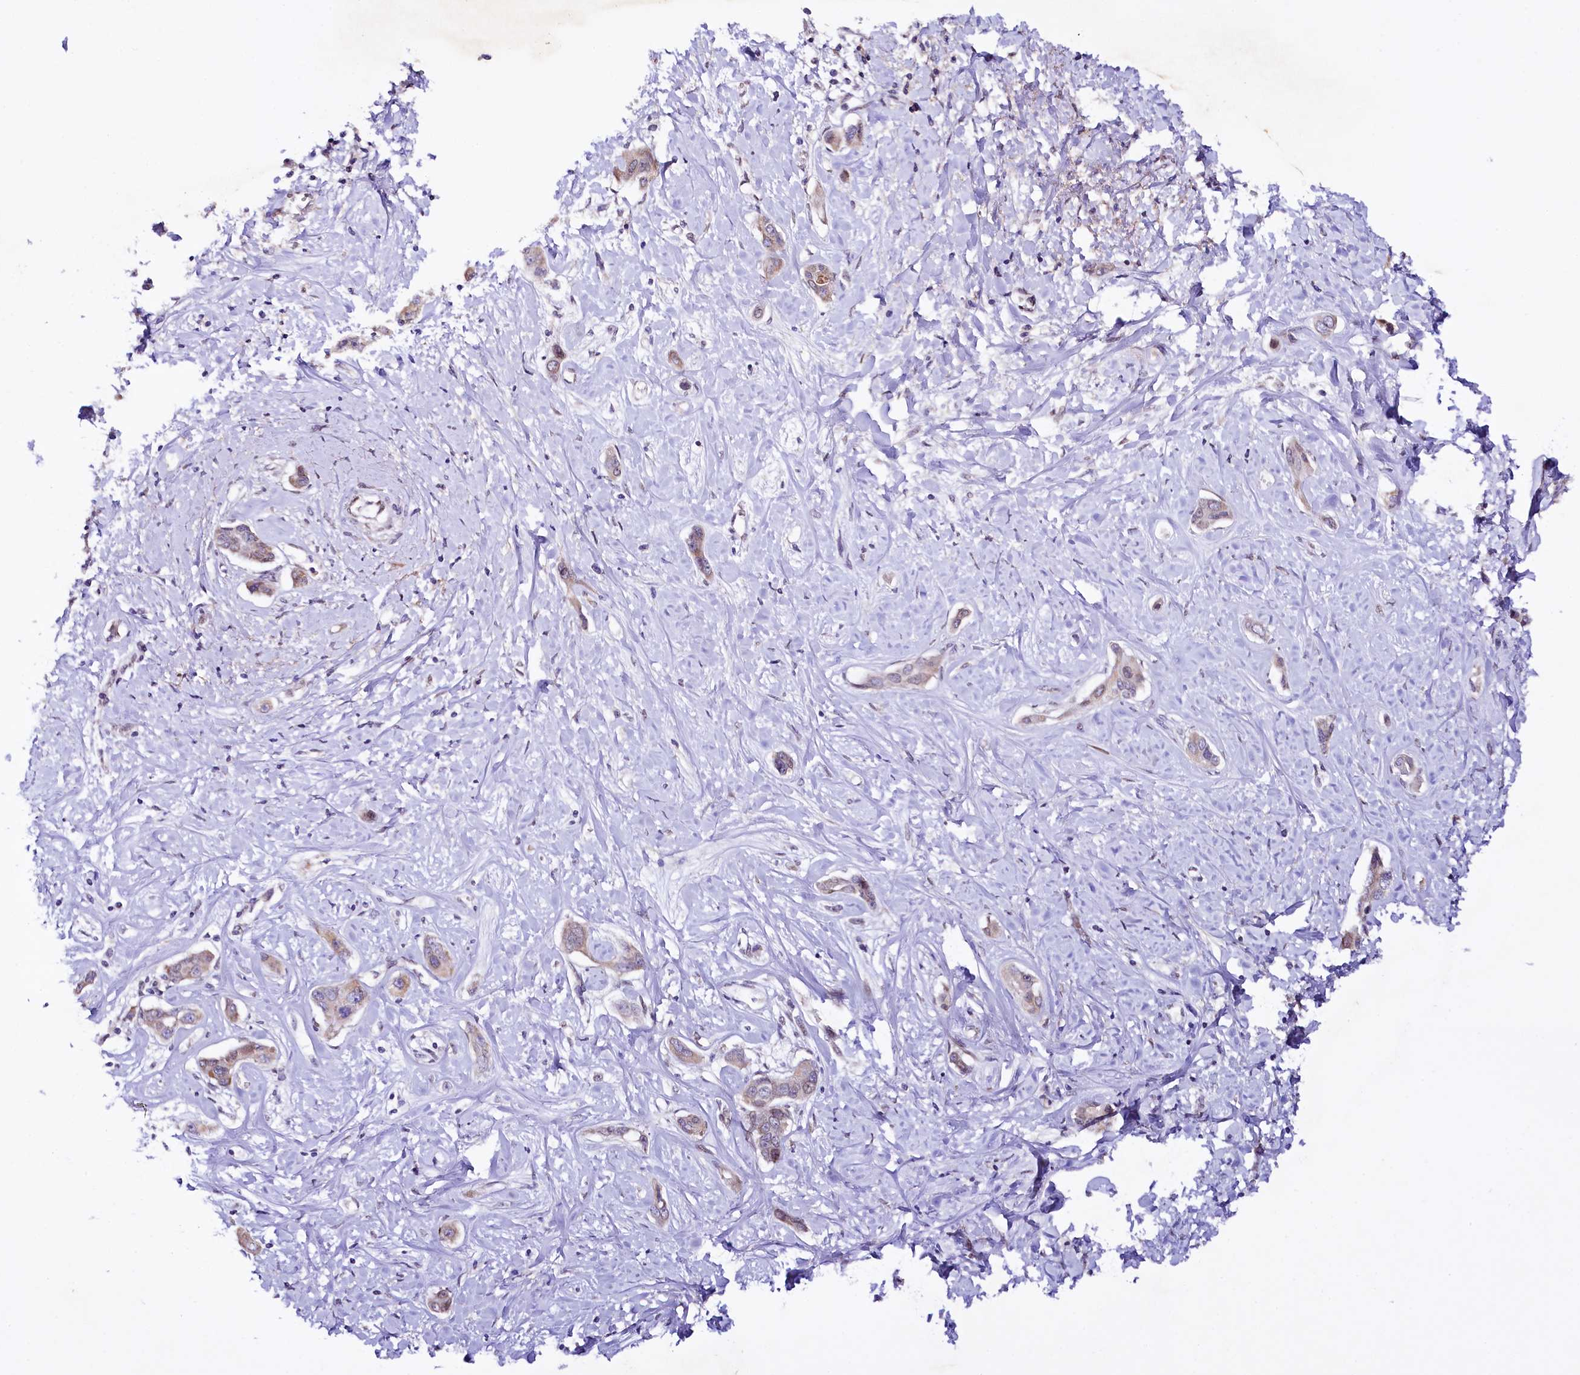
{"staining": {"intensity": "weak", "quantity": "<25%", "location": "cytoplasmic/membranous"}, "tissue": "liver cancer", "cell_type": "Tumor cells", "image_type": "cancer", "snomed": [{"axis": "morphology", "description": "Cholangiocarcinoma"}, {"axis": "topography", "description": "Liver"}], "caption": "Immunohistochemistry (IHC) histopathology image of liver cancer (cholangiocarcinoma) stained for a protein (brown), which demonstrates no expression in tumor cells.", "gene": "ZNF226", "patient": {"sex": "male", "age": 59}}